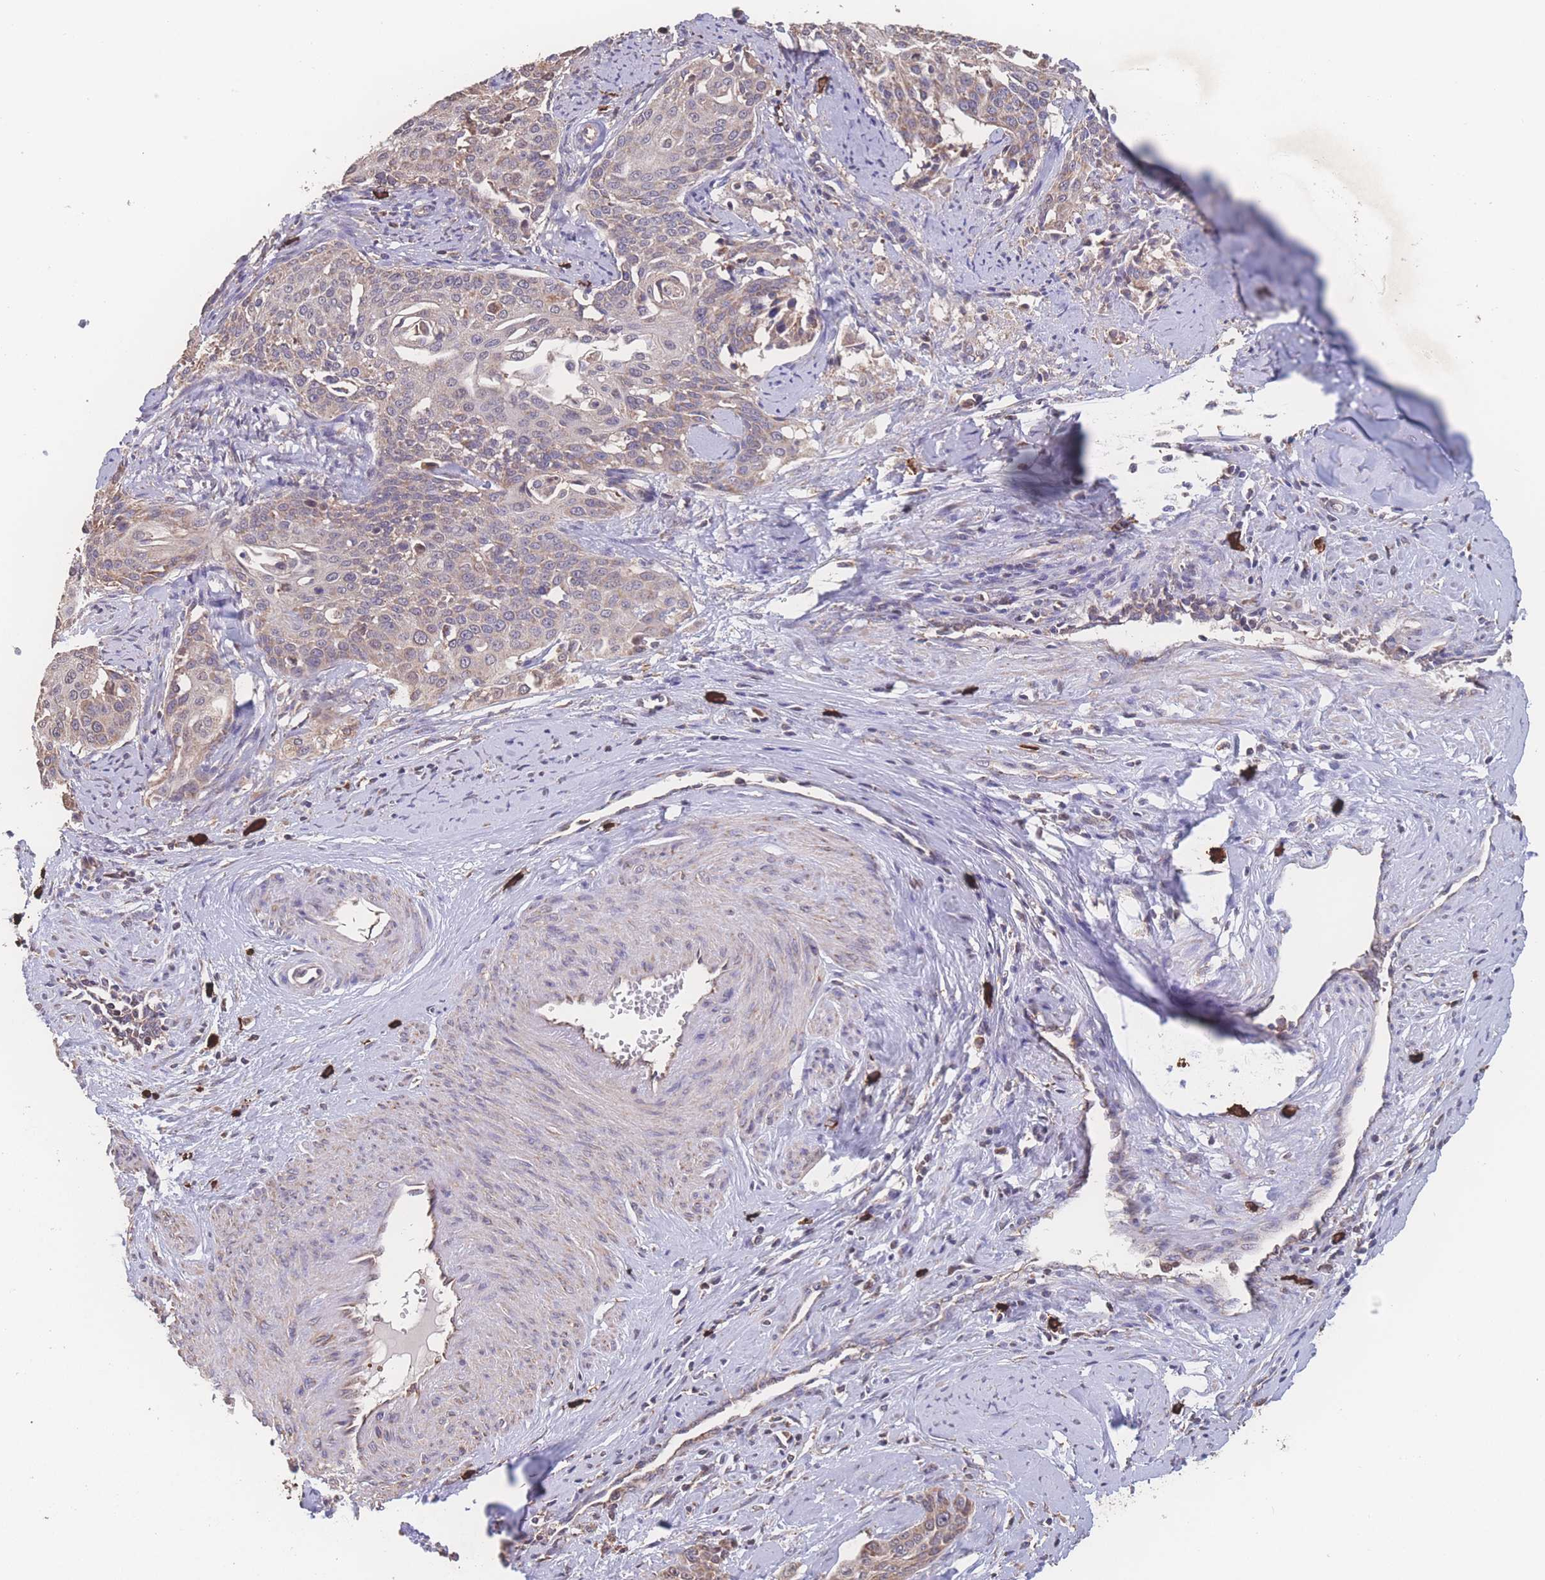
{"staining": {"intensity": "weak", "quantity": "25%-75%", "location": "cytoplasmic/membranous"}, "tissue": "cervical cancer", "cell_type": "Tumor cells", "image_type": "cancer", "snomed": [{"axis": "morphology", "description": "Squamous cell carcinoma, NOS"}, {"axis": "topography", "description": "Cervix"}], "caption": "Tumor cells reveal low levels of weak cytoplasmic/membranous staining in approximately 25%-75% of cells in cervical cancer (squamous cell carcinoma). (DAB (3,3'-diaminobenzidine) = brown stain, brightfield microscopy at high magnification).", "gene": "SGSM3", "patient": {"sex": "female", "age": 44}}